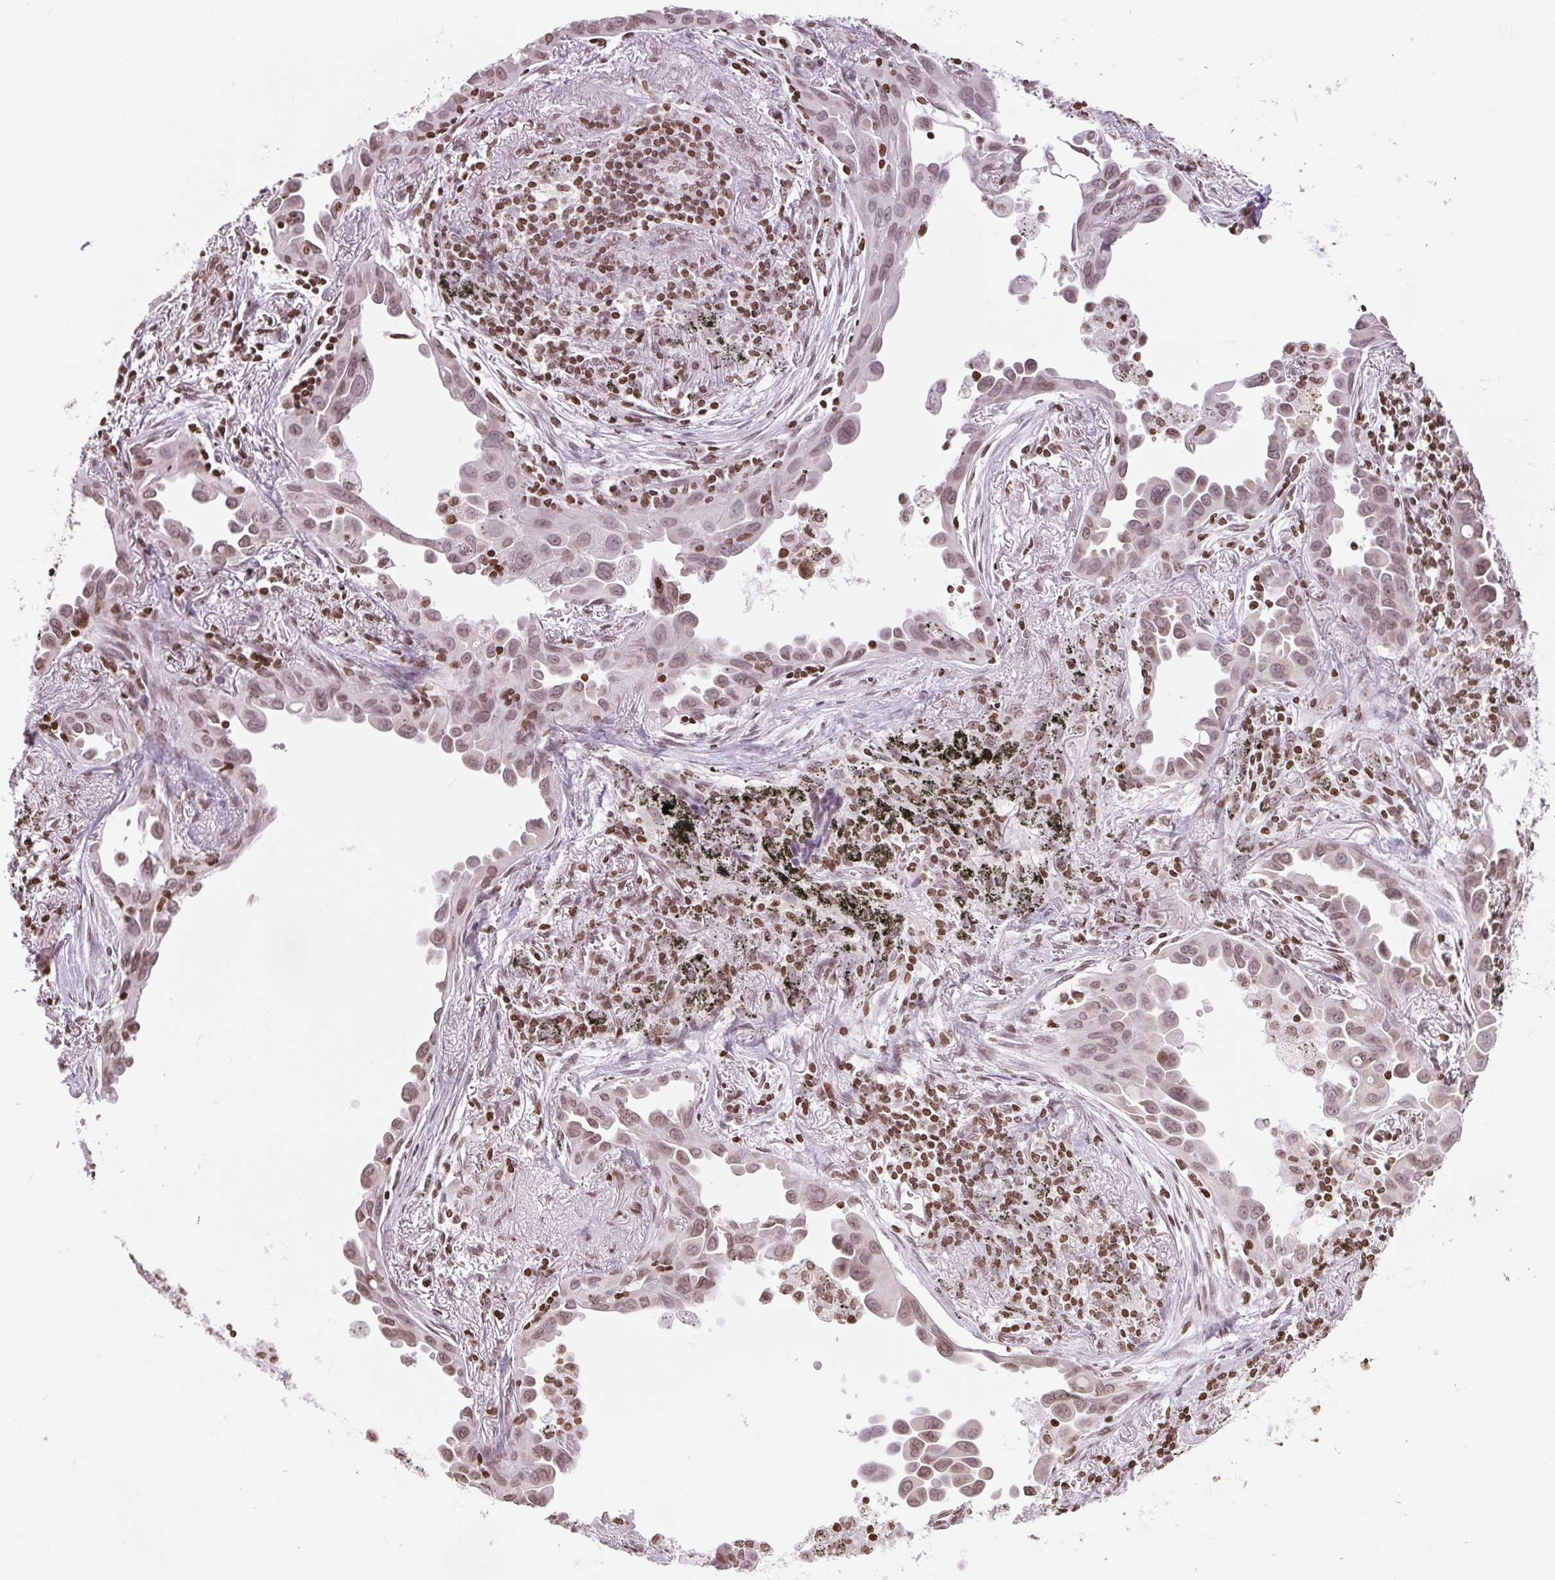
{"staining": {"intensity": "weak", "quantity": ">75%", "location": "nuclear"}, "tissue": "lung cancer", "cell_type": "Tumor cells", "image_type": "cancer", "snomed": [{"axis": "morphology", "description": "Adenocarcinoma, NOS"}, {"axis": "topography", "description": "Lung"}], "caption": "Human adenocarcinoma (lung) stained with a brown dye reveals weak nuclear positive staining in approximately >75% of tumor cells.", "gene": "SMIM12", "patient": {"sex": "male", "age": 68}}